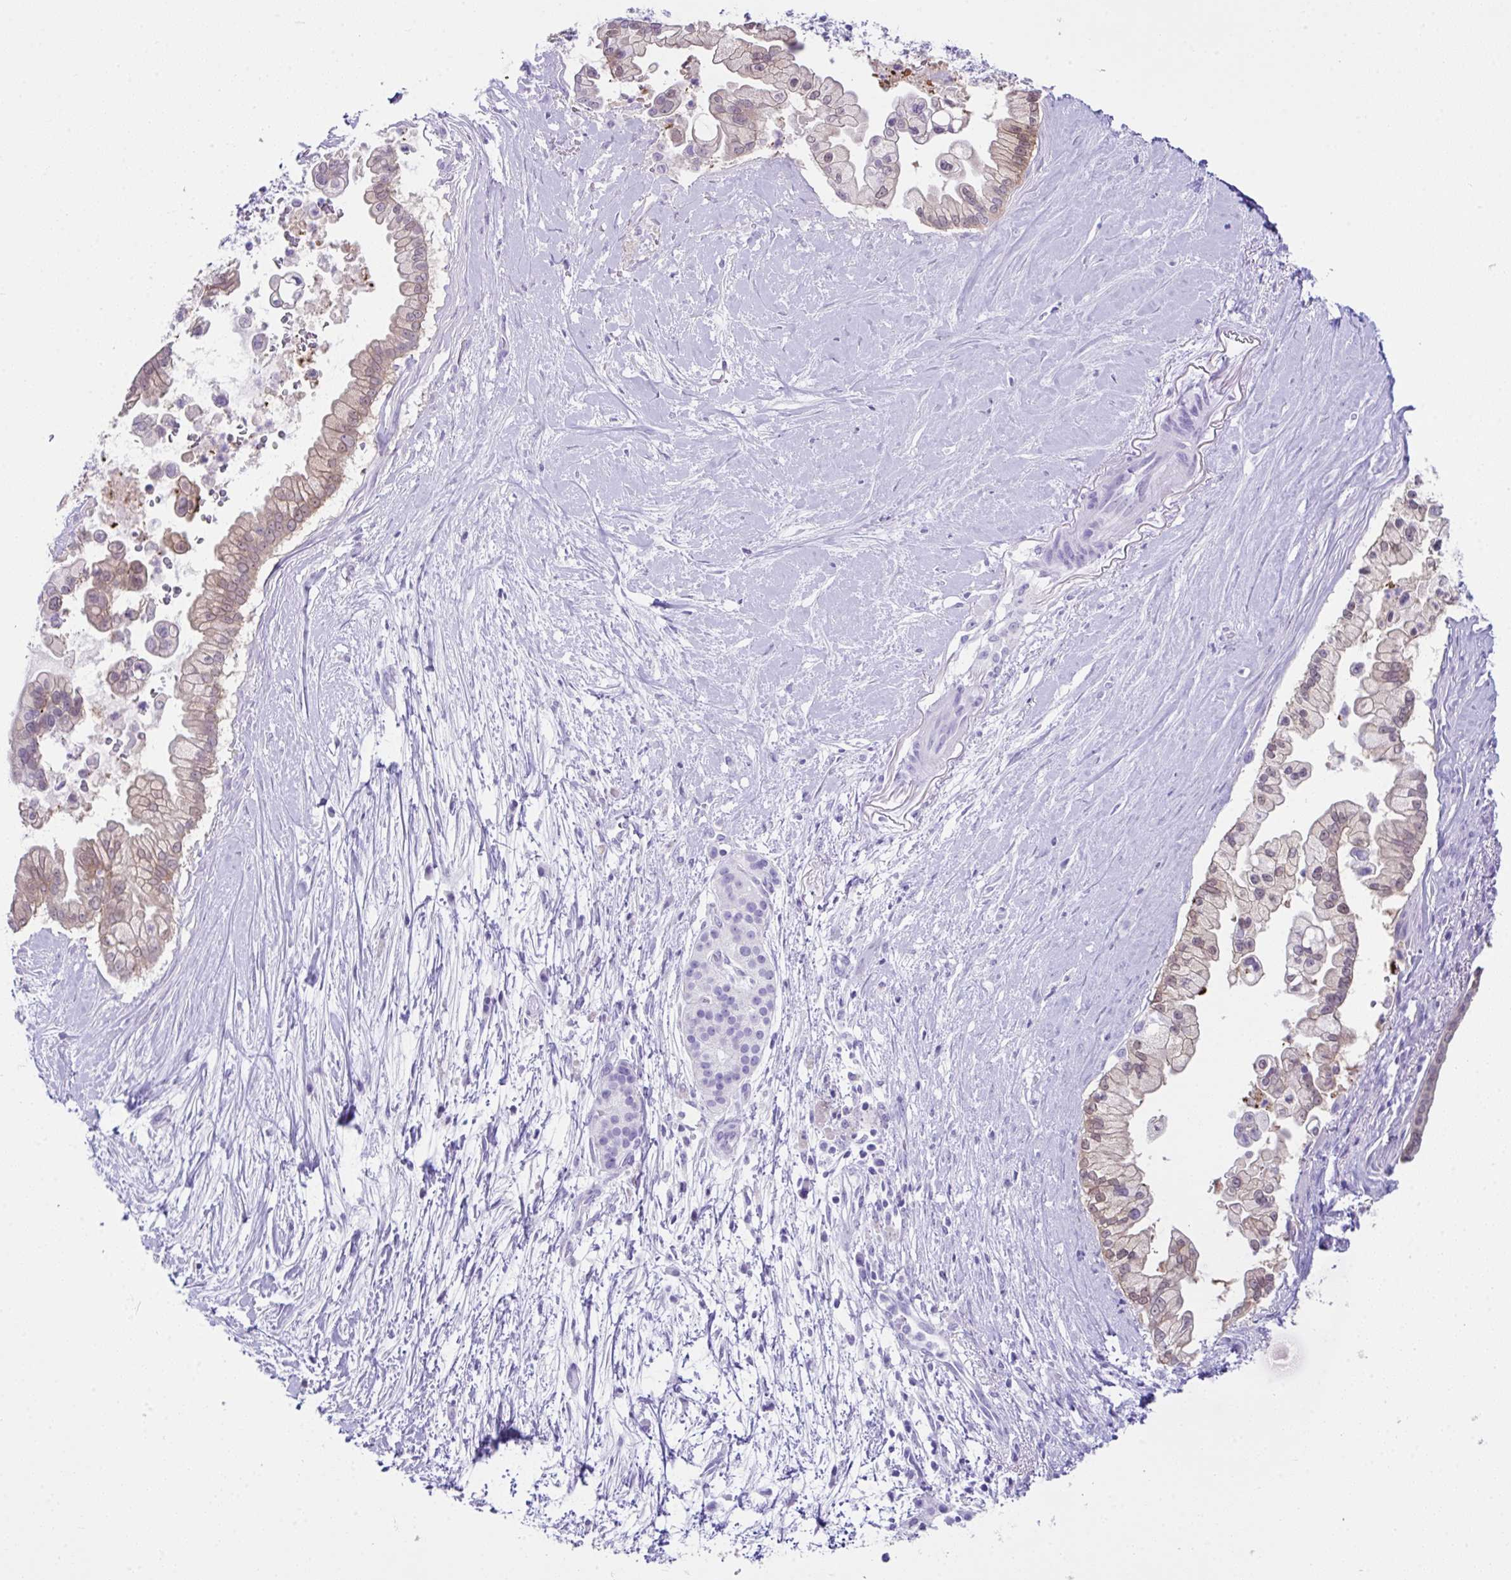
{"staining": {"intensity": "weak", "quantity": "25%-75%", "location": "cytoplasmic/membranous"}, "tissue": "pancreatic cancer", "cell_type": "Tumor cells", "image_type": "cancer", "snomed": [{"axis": "morphology", "description": "Adenocarcinoma, NOS"}, {"axis": "topography", "description": "Pancreas"}], "caption": "Adenocarcinoma (pancreatic) stained for a protein exhibits weak cytoplasmic/membranous positivity in tumor cells. (Brightfield microscopy of DAB IHC at high magnification).", "gene": "LGALS4", "patient": {"sex": "female", "age": 69}}